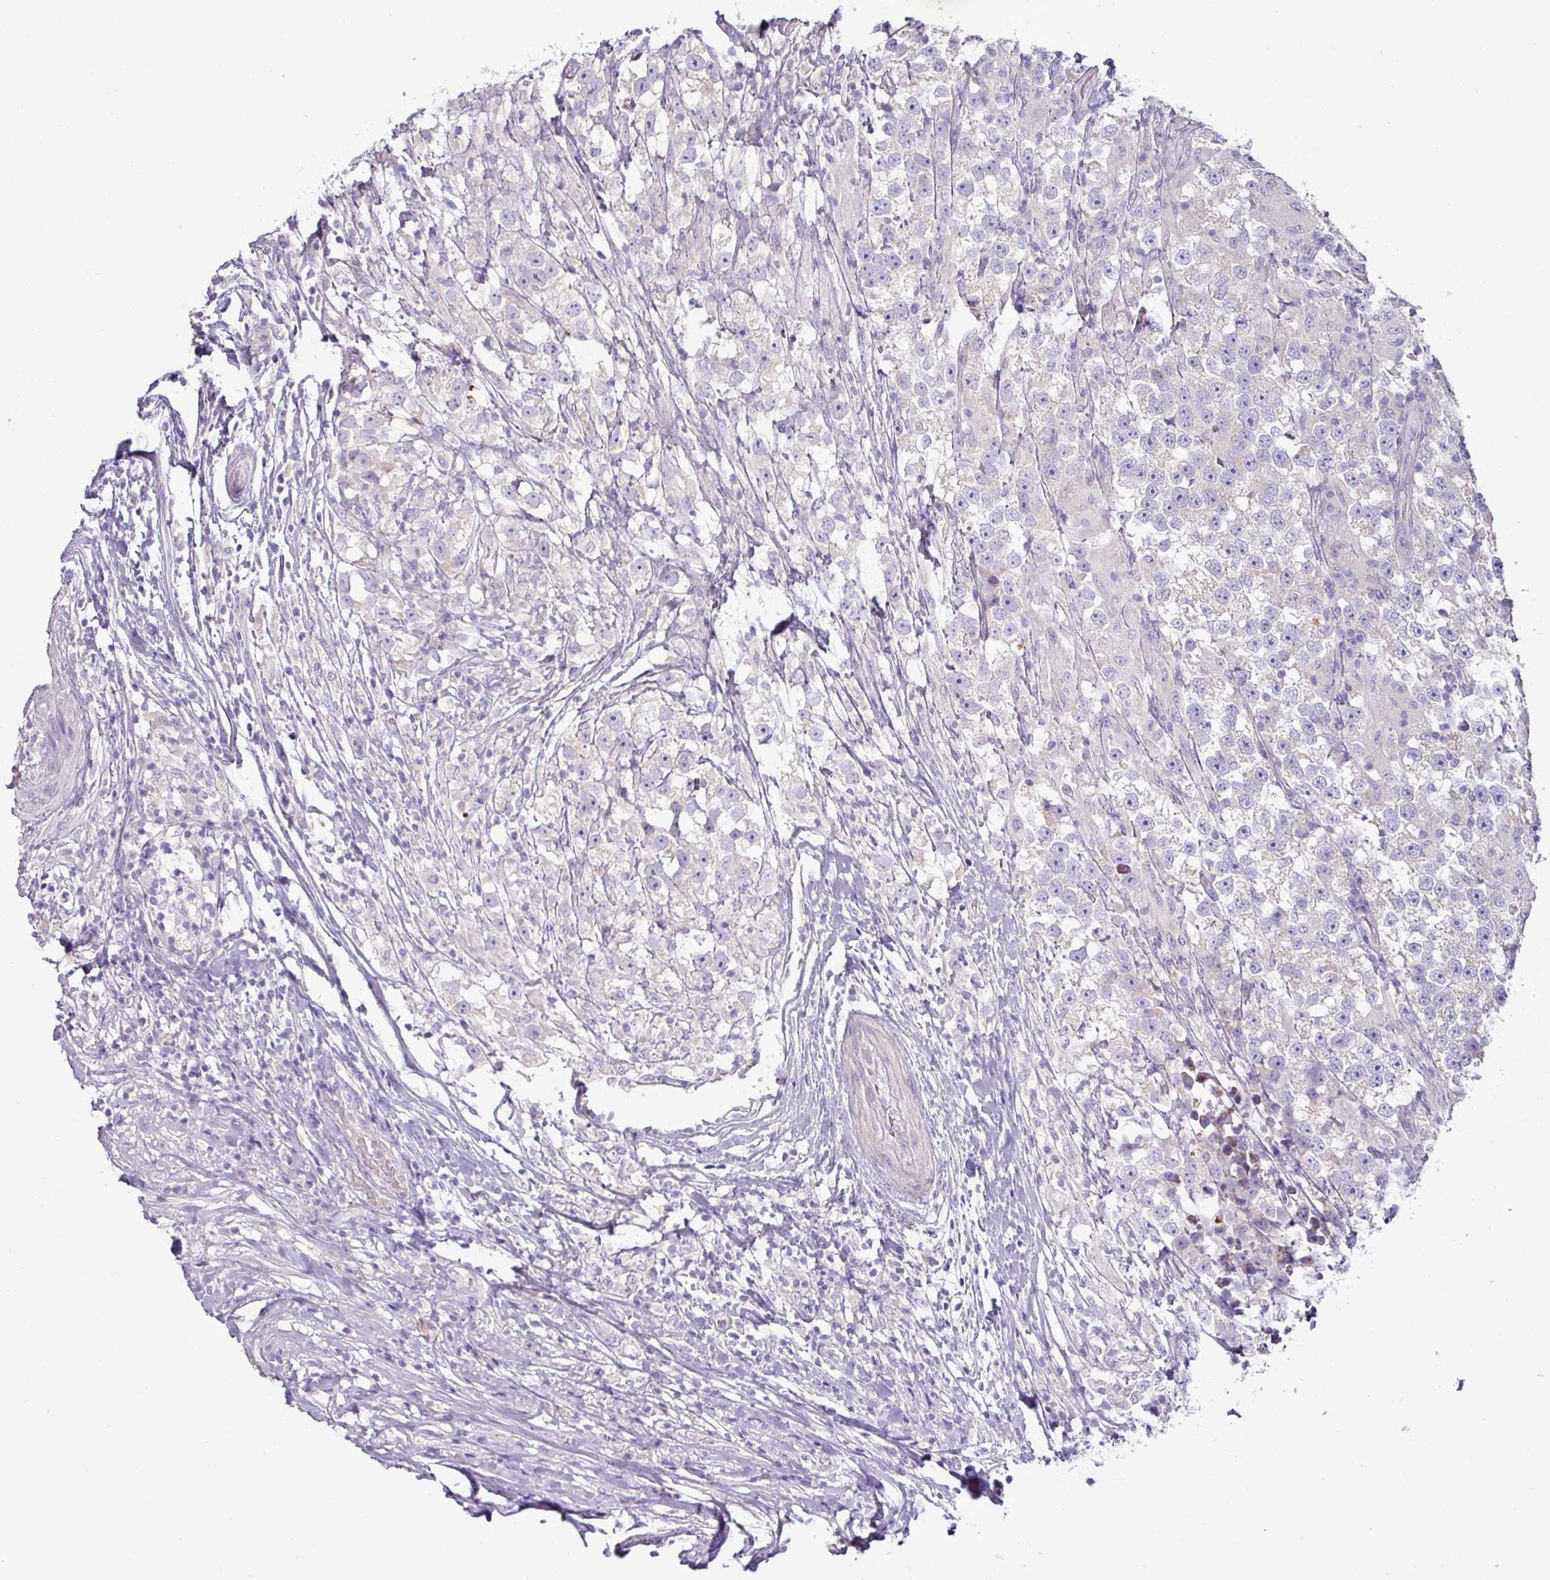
{"staining": {"intensity": "weak", "quantity": "25%-75%", "location": "cytoplasmic/membranous"}, "tissue": "testis cancer", "cell_type": "Tumor cells", "image_type": "cancer", "snomed": [{"axis": "morphology", "description": "Seminoma, NOS"}, {"axis": "topography", "description": "Testis"}], "caption": "There is low levels of weak cytoplasmic/membranous staining in tumor cells of testis cancer, as demonstrated by immunohistochemical staining (brown color).", "gene": "BRINP2", "patient": {"sex": "male", "age": 46}}